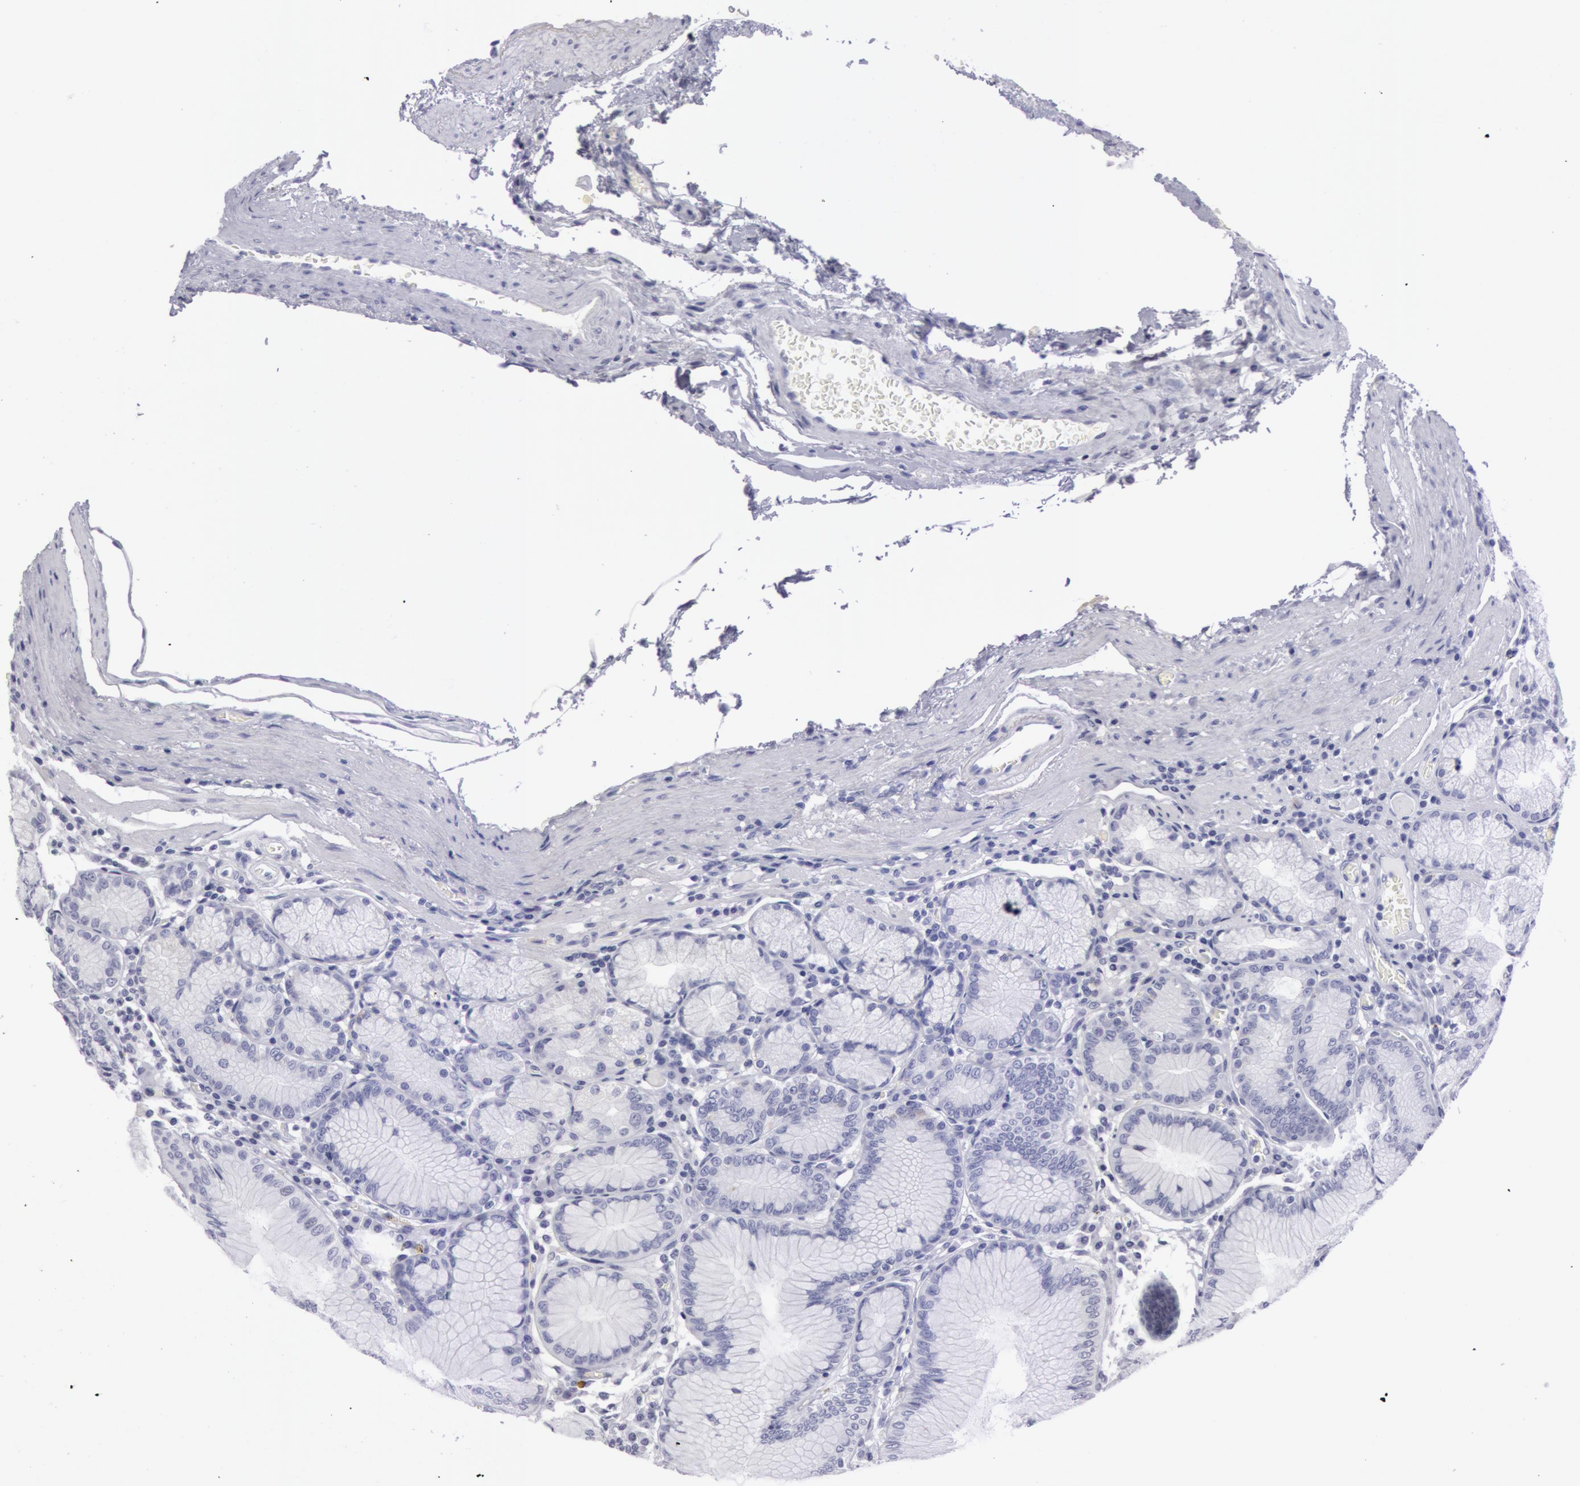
{"staining": {"intensity": "negative", "quantity": "none", "location": "none"}, "tissue": "stomach", "cell_type": "Glandular cells", "image_type": "normal", "snomed": [{"axis": "morphology", "description": "Normal tissue, NOS"}, {"axis": "topography", "description": "Stomach, lower"}], "caption": "The image exhibits no significant positivity in glandular cells of stomach. (DAB (3,3'-diaminobenzidine) IHC, high magnification).", "gene": "AMACR", "patient": {"sex": "female", "age": 93}}